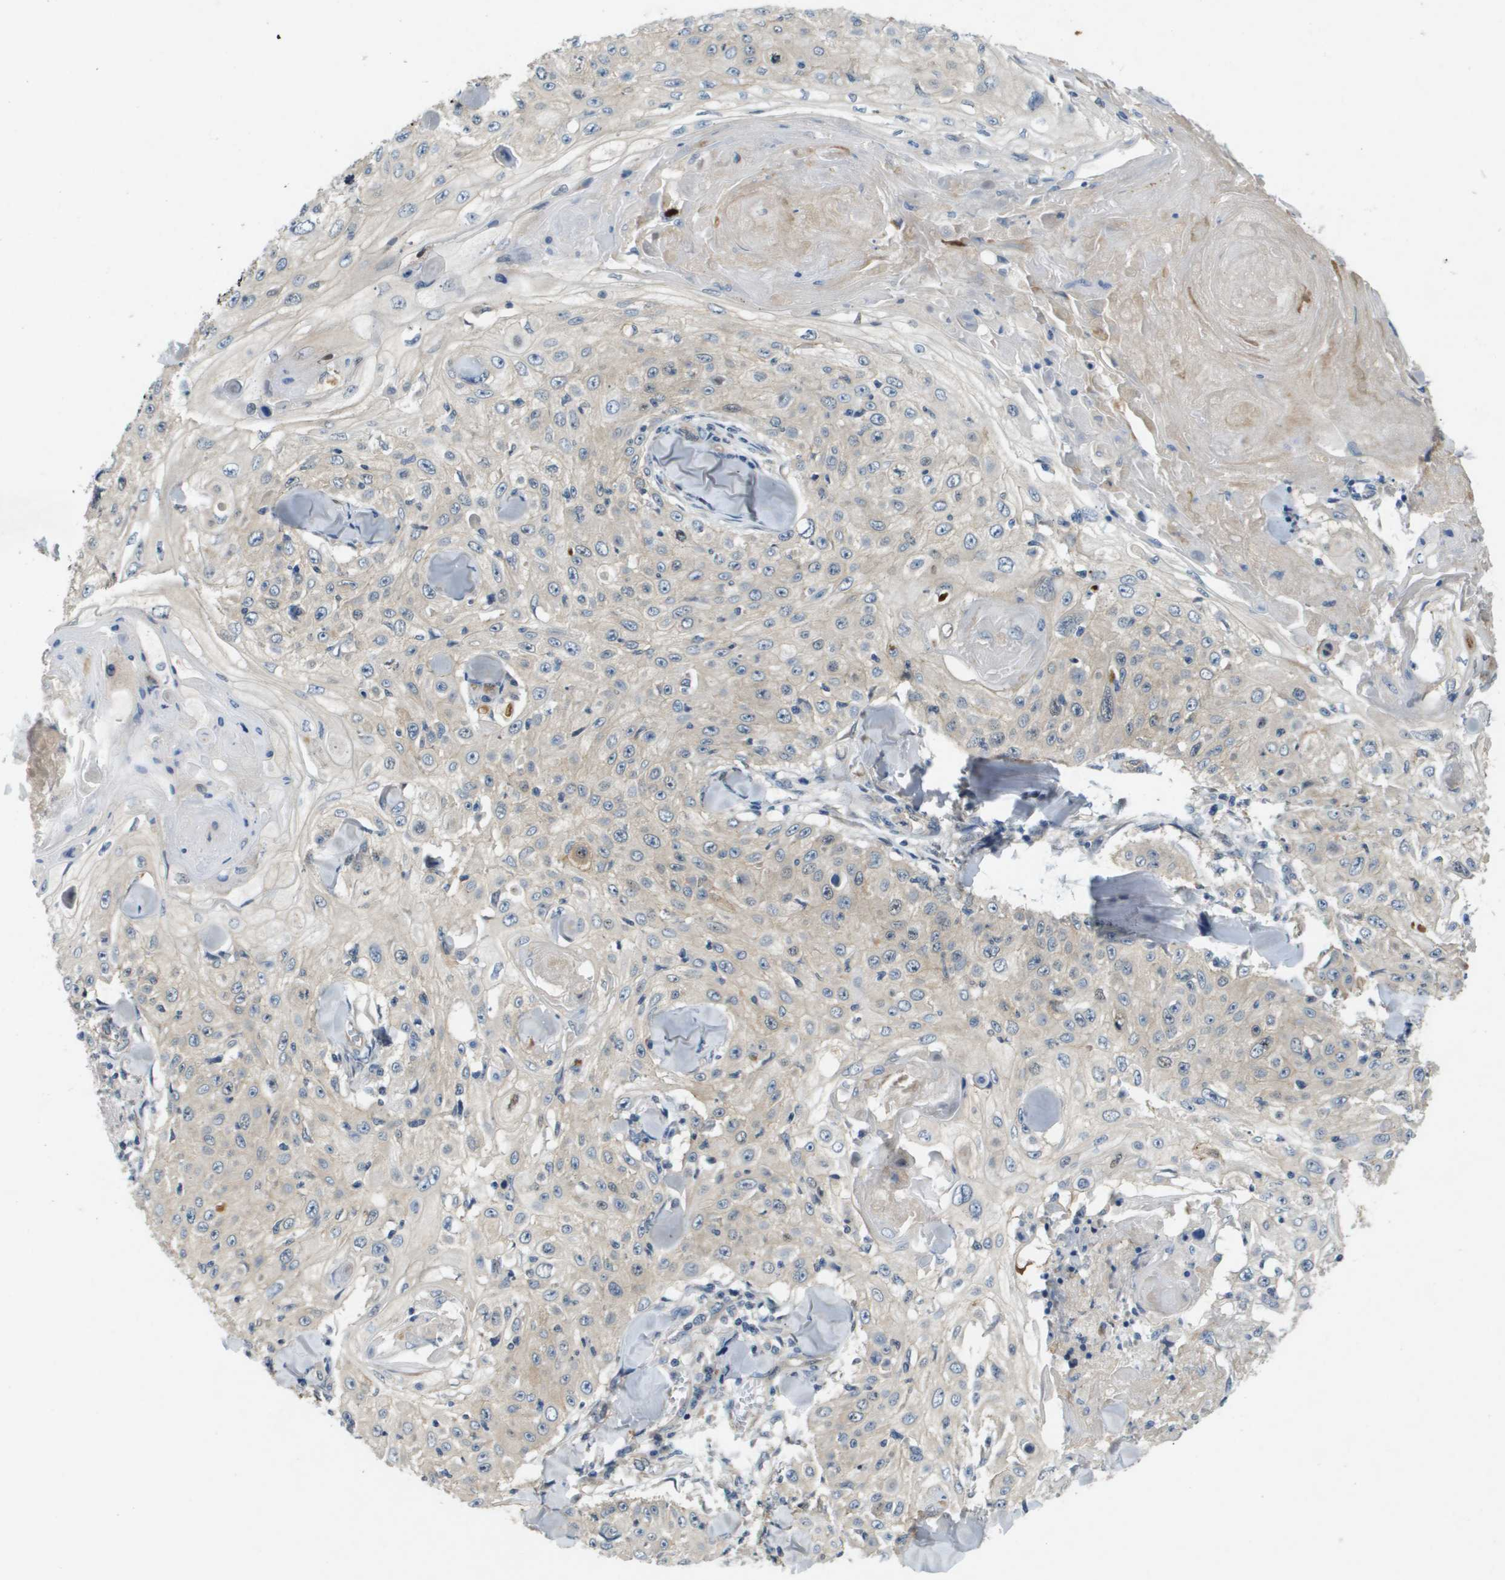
{"staining": {"intensity": "weak", "quantity": ">75%", "location": "cytoplasmic/membranous"}, "tissue": "skin cancer", "cell_type": "Tumor cells", "image_type": "cancer", "snomed": [{"axis": "morphology", "description": "Squamous cell carcinoma, NOS"}, {"axis": "topography", "description": "Skin"}], "caption": "Squamous cell carcinoma (skin) tissue exhibits weak cytoplasmic/membranous staining in about >75% of tumor cells, visualized by immunohistochemistry.", "gene": "PGAP3", "patient": {"sex": "male", "age": 86}}